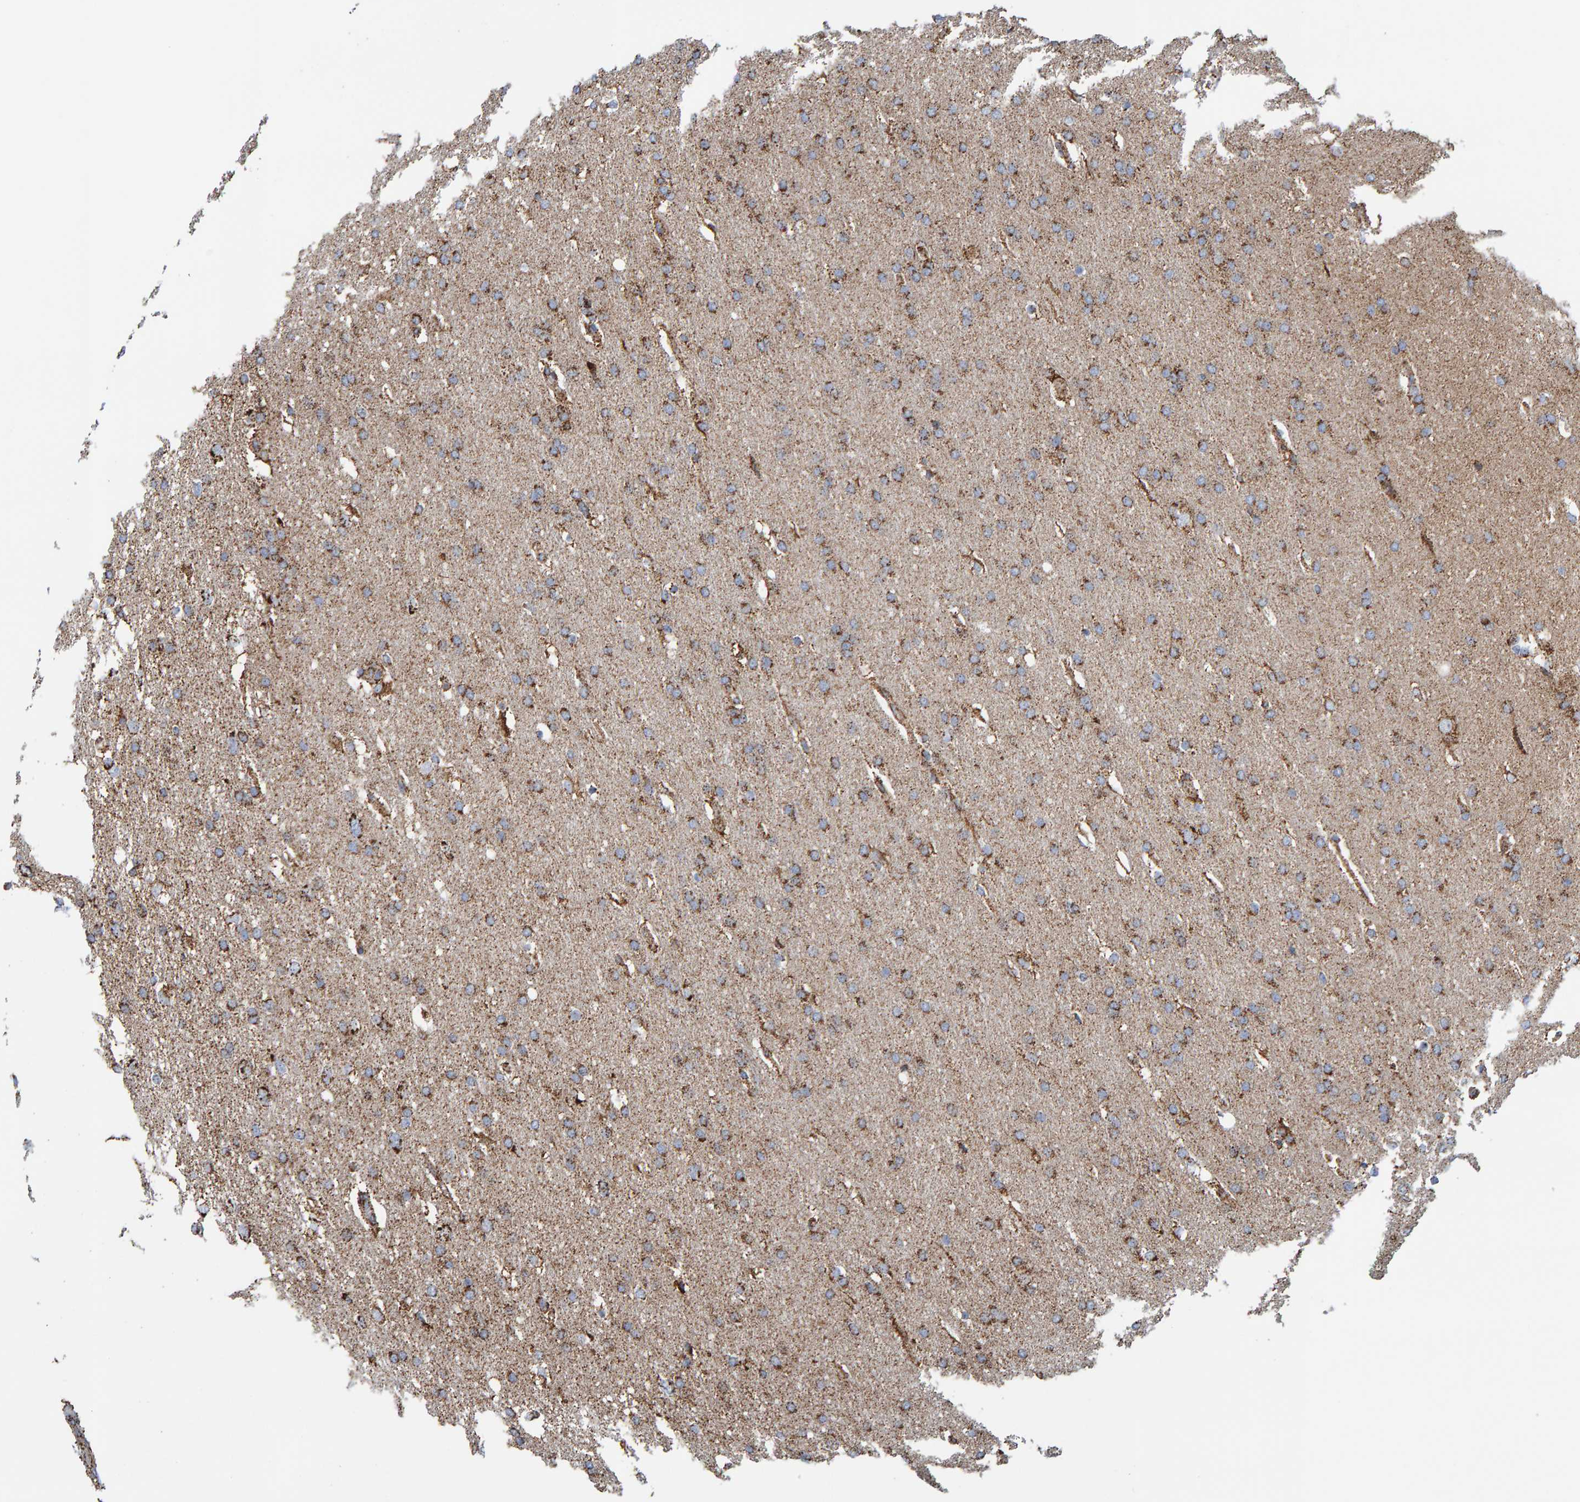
{"staining": {"intensity": "moderate", "quantity": "25%-75%", "location": "cytoplasmic/membranous"}, "tissue": "glioma", "cell_type": "Tumor cells", "image_type": "cancer", "snomed": [{"axis": "morphology", "description": "Glioma, malignant, Low grade"}, {"axis": "topography", "description": "Brain"}], "caption": "An image showing moderate cytoplasmic/membranous expression in approximately 25%-75% of tumor cells in malignant low-grade glioma, as visualized by brown immunohistochemical staining.", "gene": "MRPL45", "patient": {"sex": "female", "age": 37}}